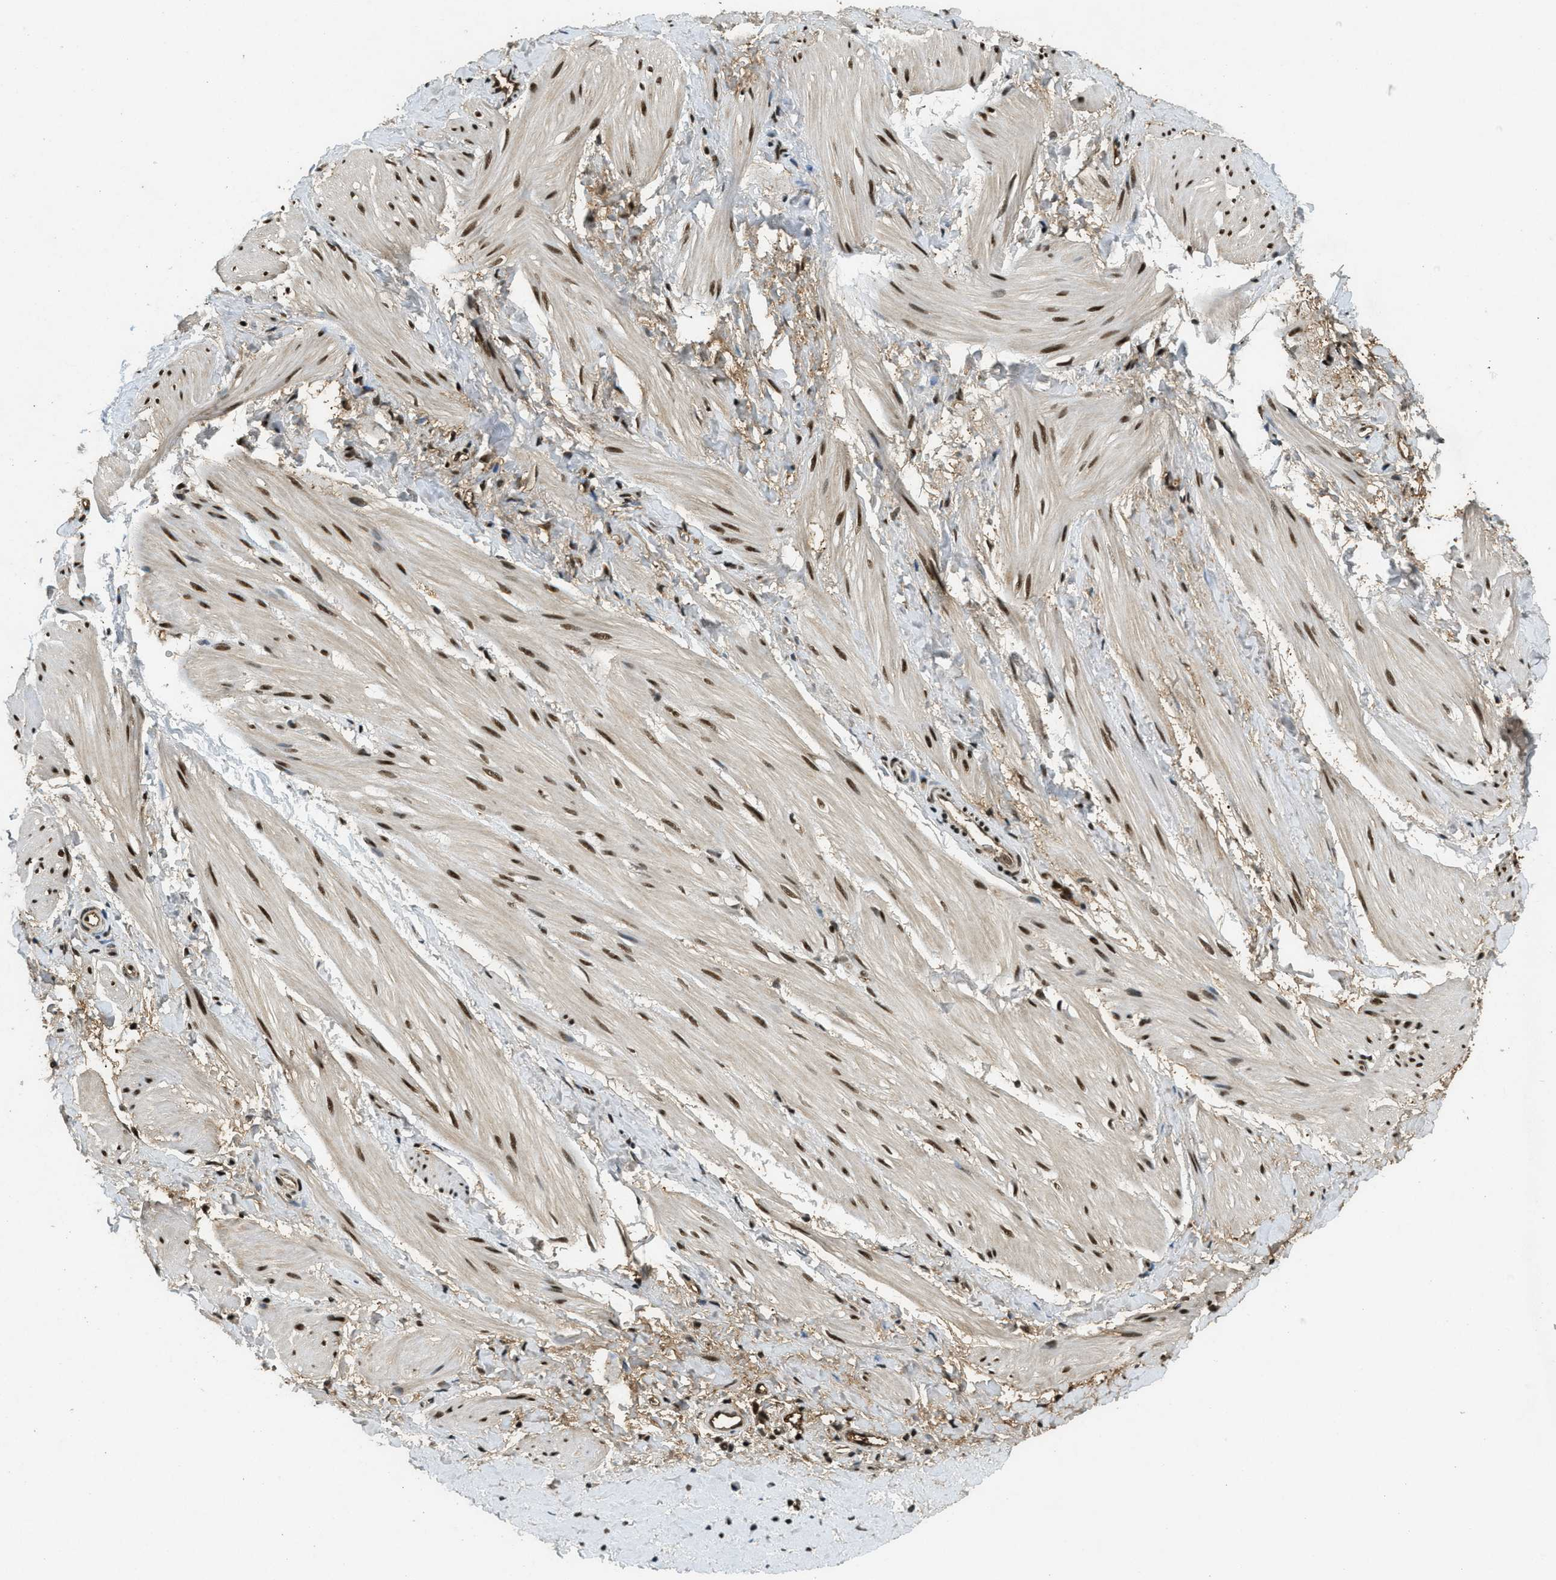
{"staining": {"intensity": "strong", "quantity": ">75%", "location": "nuclear"}, "tissue": "smooth muscle", "cell_type": "Smooth muscle cells", "image_type": "normal", "snomed": [{"axis": "morphology", "description": "Normal tissue, NOS"}, {"axis": "topography", "description": "Smooth muscle"}], "caption": "Smooth muscle stained with DAB (3,3'-diaminobenzidine) immunohistochemistry (IHC) demonstrates high levels of strong nuclear positivity in approximately >75% of smooth muscle cells.", "gene": "ZNF148", "patient": {"sex": "male", "age": 16}}